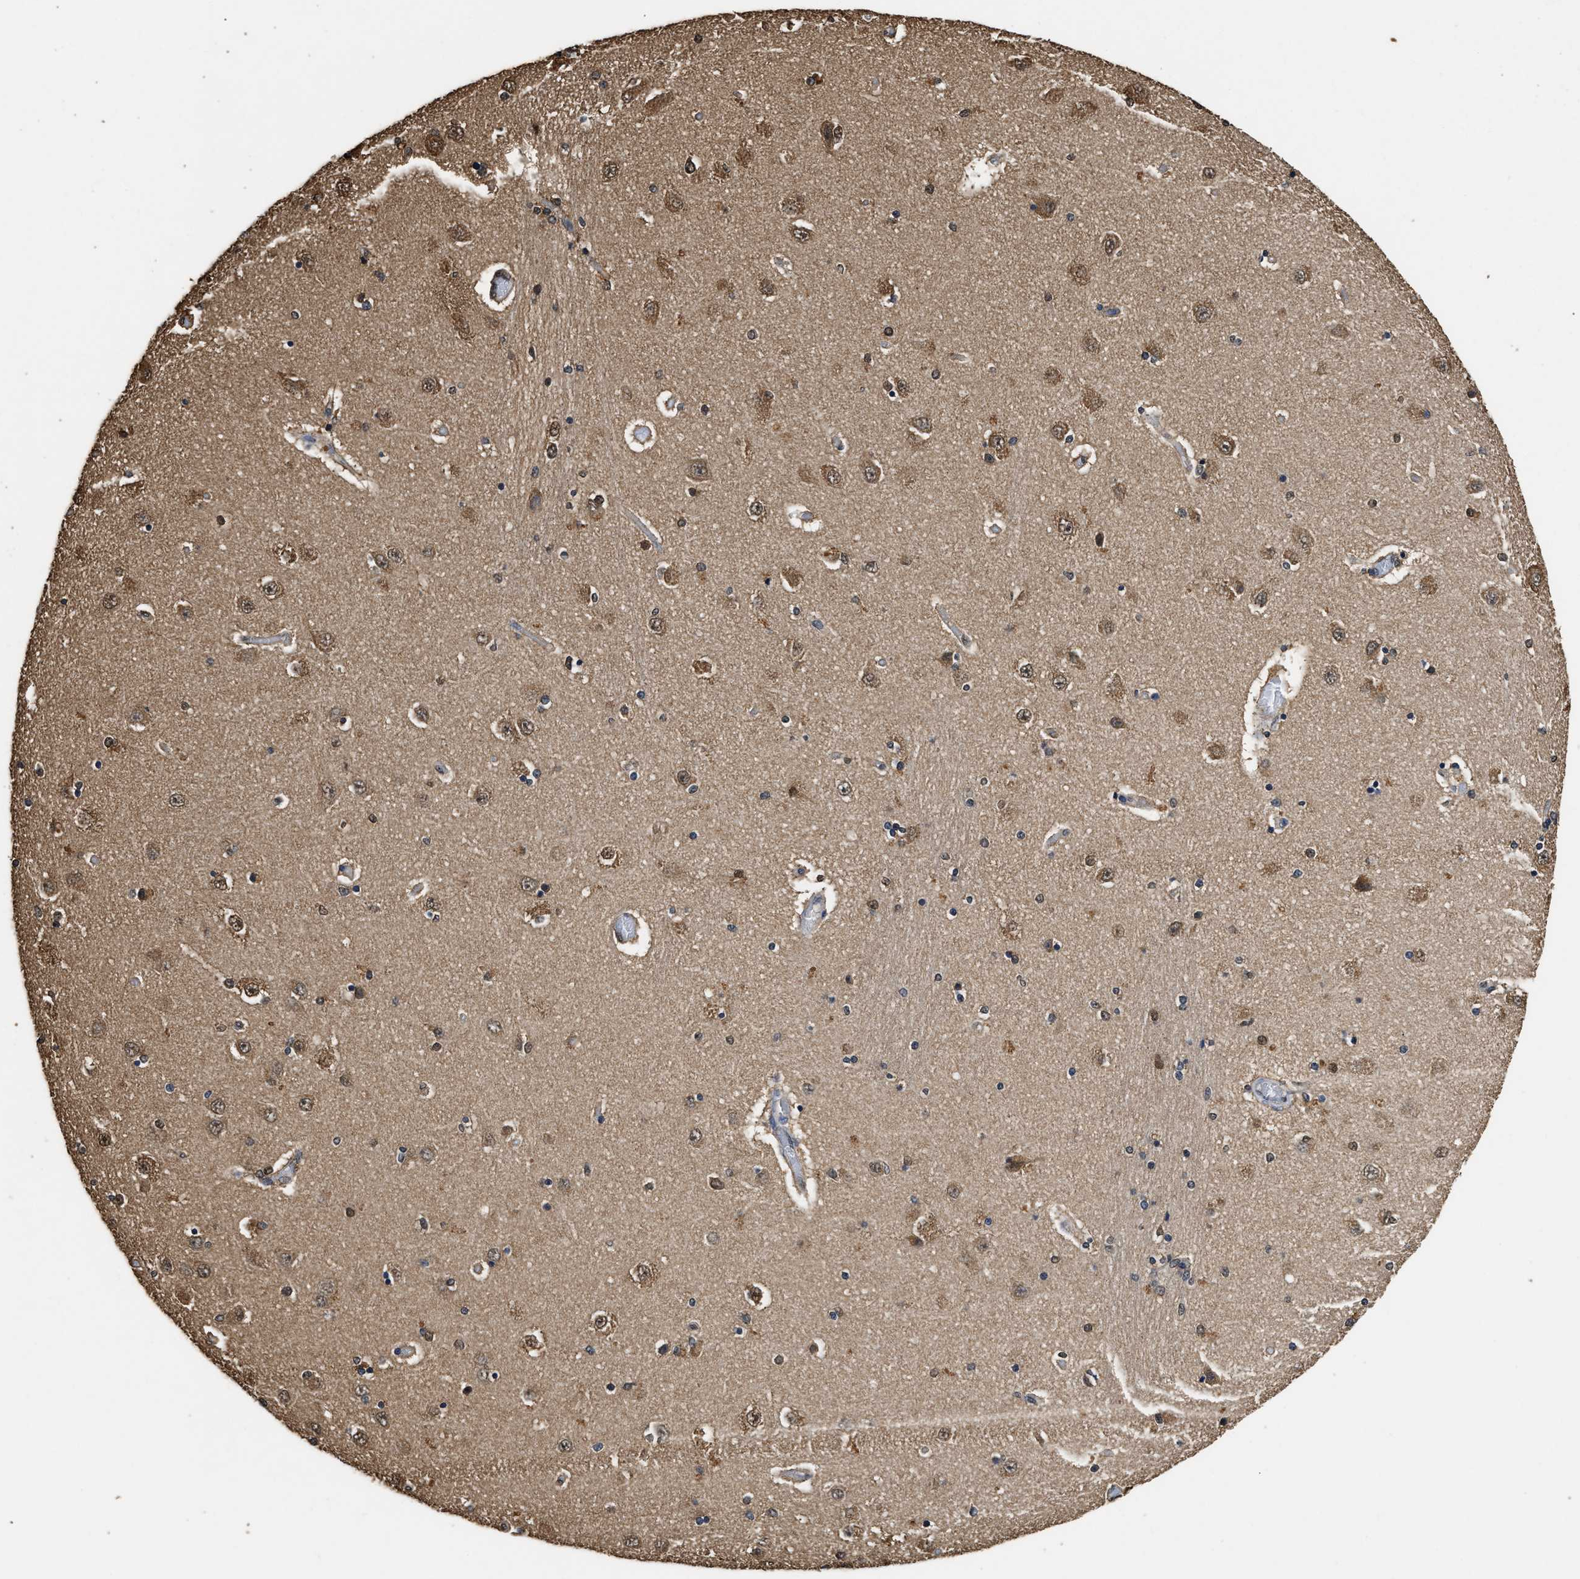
{"staining": {"intensity": "weak", "quantity": "25%-75%", "location": "nuclear"}, "tissue": "hippocampus", "cell_type": "Glial cells", "image_type": "normal", "snomed": [{"axis": "morphology", "description": "Normal tissue, NOS"}, {"axis": "topography", "description": "Hippocampus"}], "caption": "A low amount of weak nuclear expression is appreciated in approximately 25%-75% of glial cells in benign hippocampus.", "gene": "YWHAE", "patient": {"sex": "female", "age": 54}}